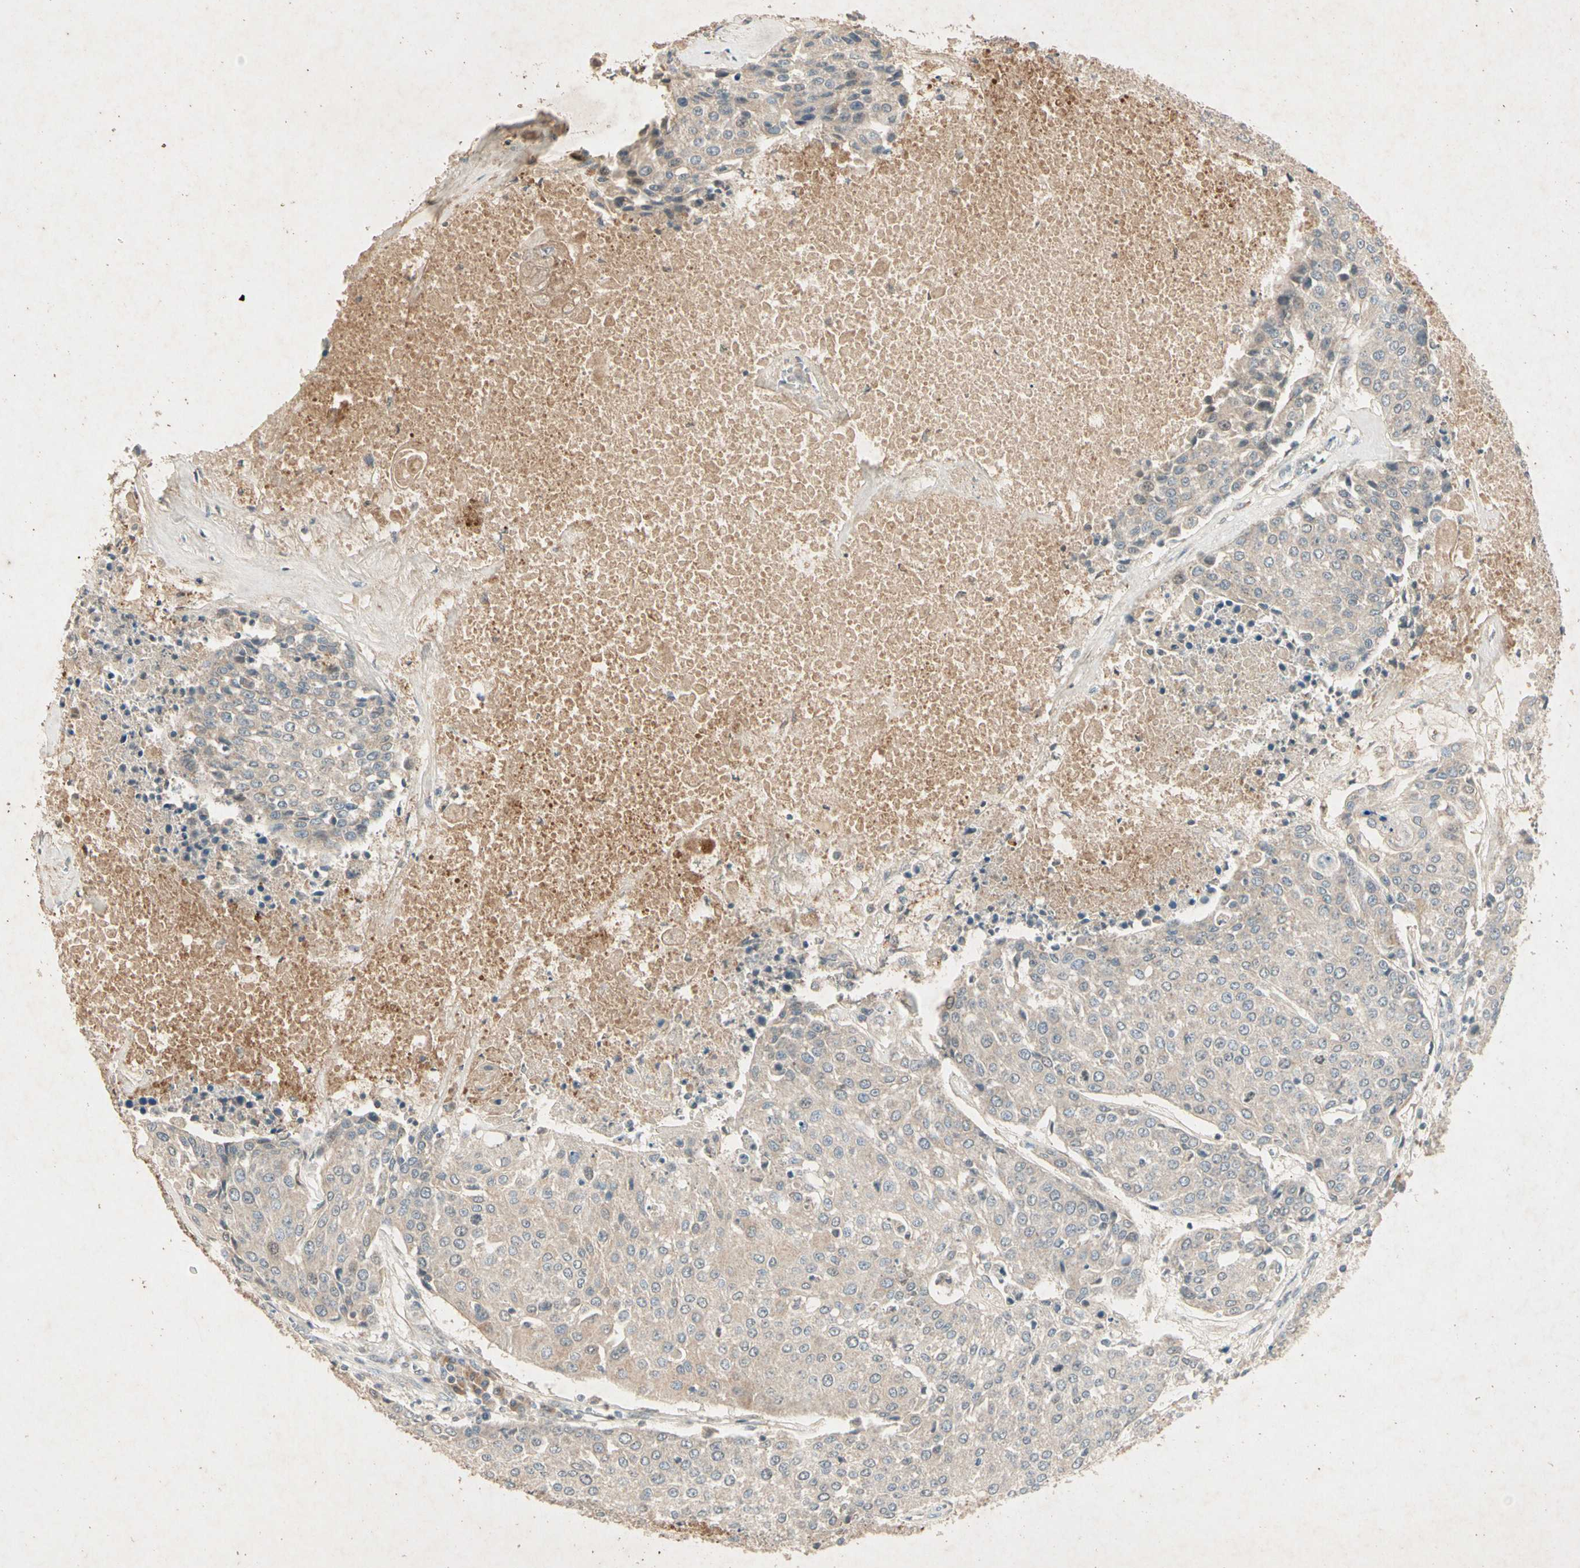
{"staining": {"intensity": "weak", "quantity": "25%-75%", "location": "cytoplasmic/membranous"}, "tissue": "urothelial cancer", "cell_type": "Tumor cells", "image_type": "cancer", "snomed": [{"axis": "morphology", "description": "Urothelial carcinoma, High grade"}, {"axis": "topography", "description": "Urinary bladder"}], "caption": "A low amount of weak cytoplasmic/membranous expression is identified in approximately 25%-75% of tumor cells in urothelial carcinoma (high-grade) tissue. (DAB (3,3'-diaminobenzidine) = brown stain, brightfield microscopy at high magnification).", "gene": "GPLD1", "patient": {"sex": "female", "age": 85}}